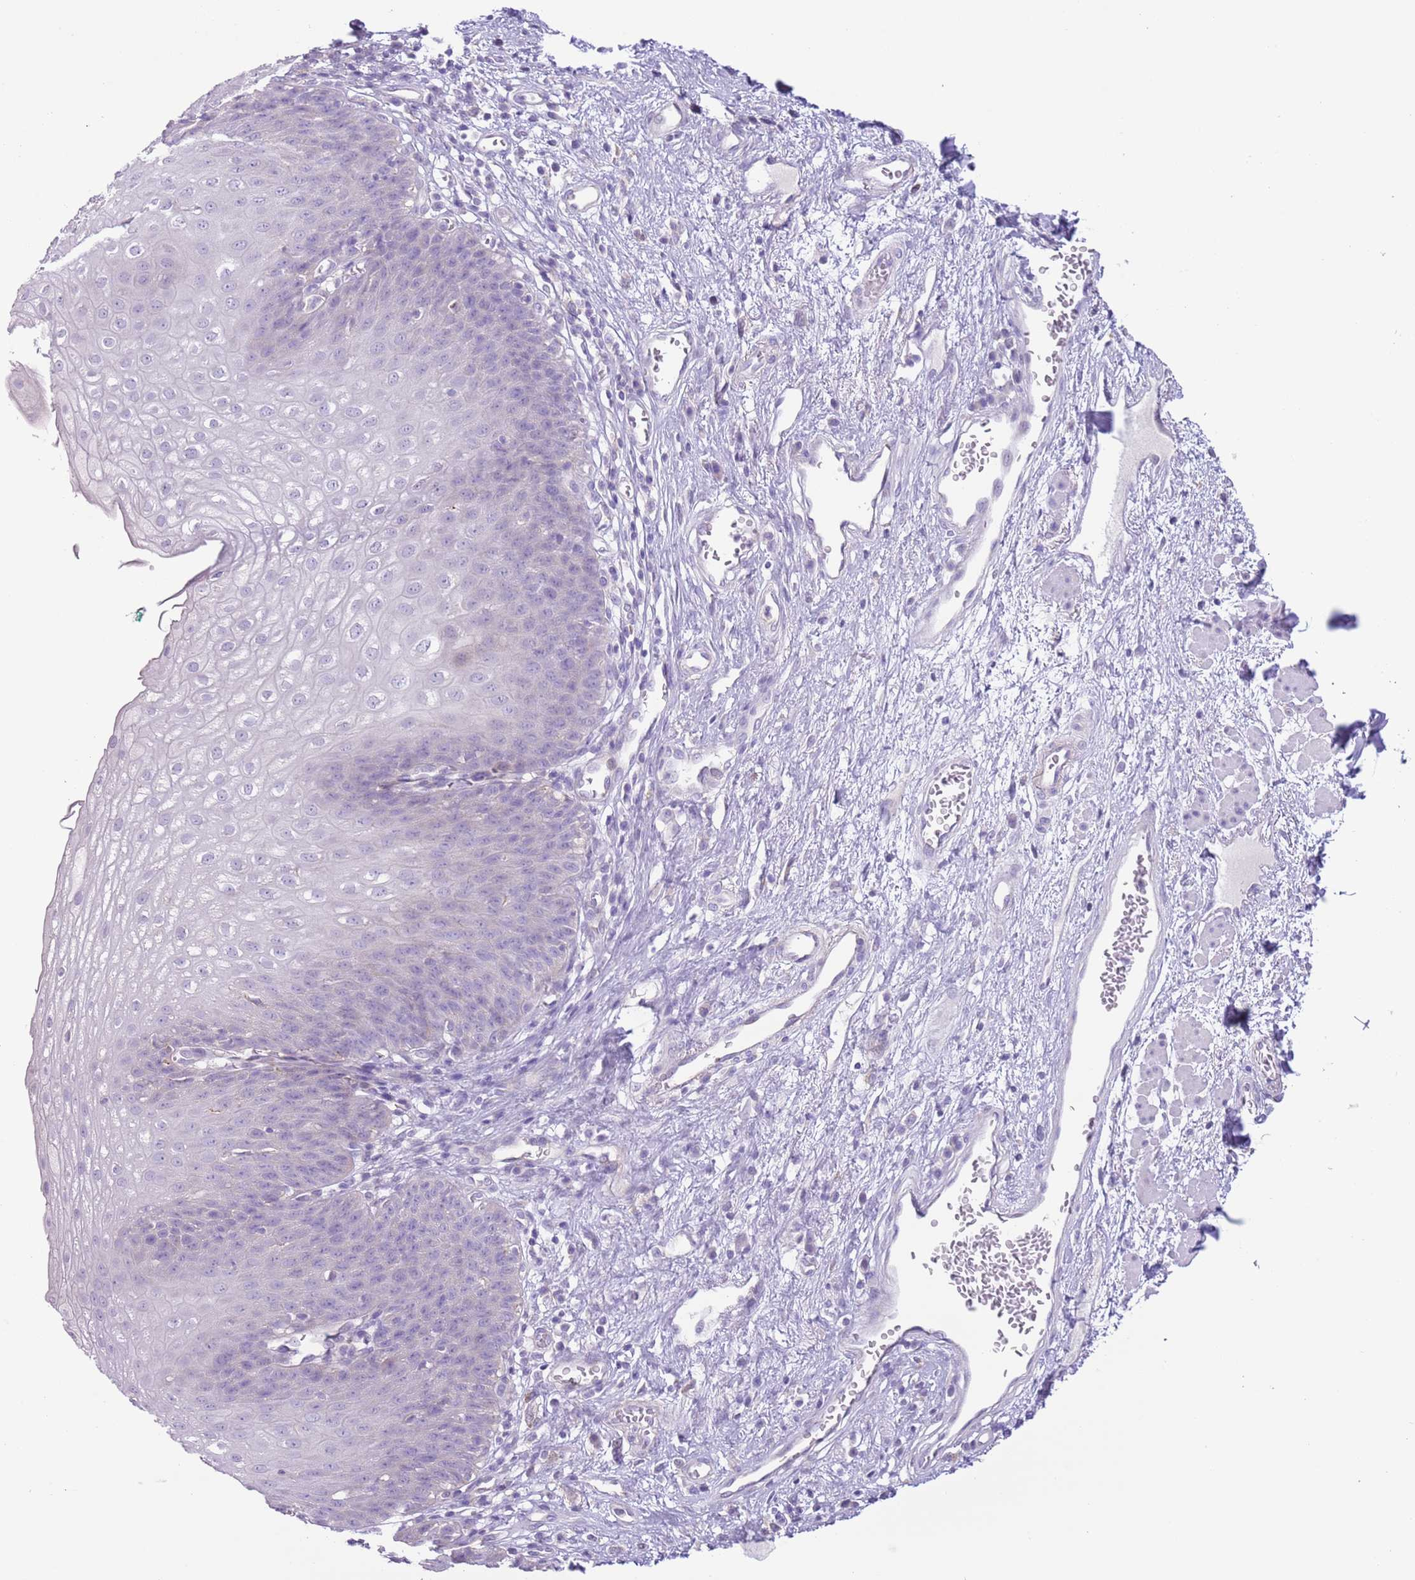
{"staining": {"intensity": "negative", "quantity": "none", "location": "none"}, "tissue": "esophagus", "cell_type": "Squamous epithelial cells", "image_type": "normal", "snomed": [{"axis": "morphology", "description": "Normal tissue, NOS"}, {"axis": "topography", "description": "Esophagus"}], "caption": "Esophagus stained for a protein using immunohistochemistry exhibits no staining squamous epithelial cells.", "gene": "ZNF697", "patient": {"sex": "male", "age": 71}}